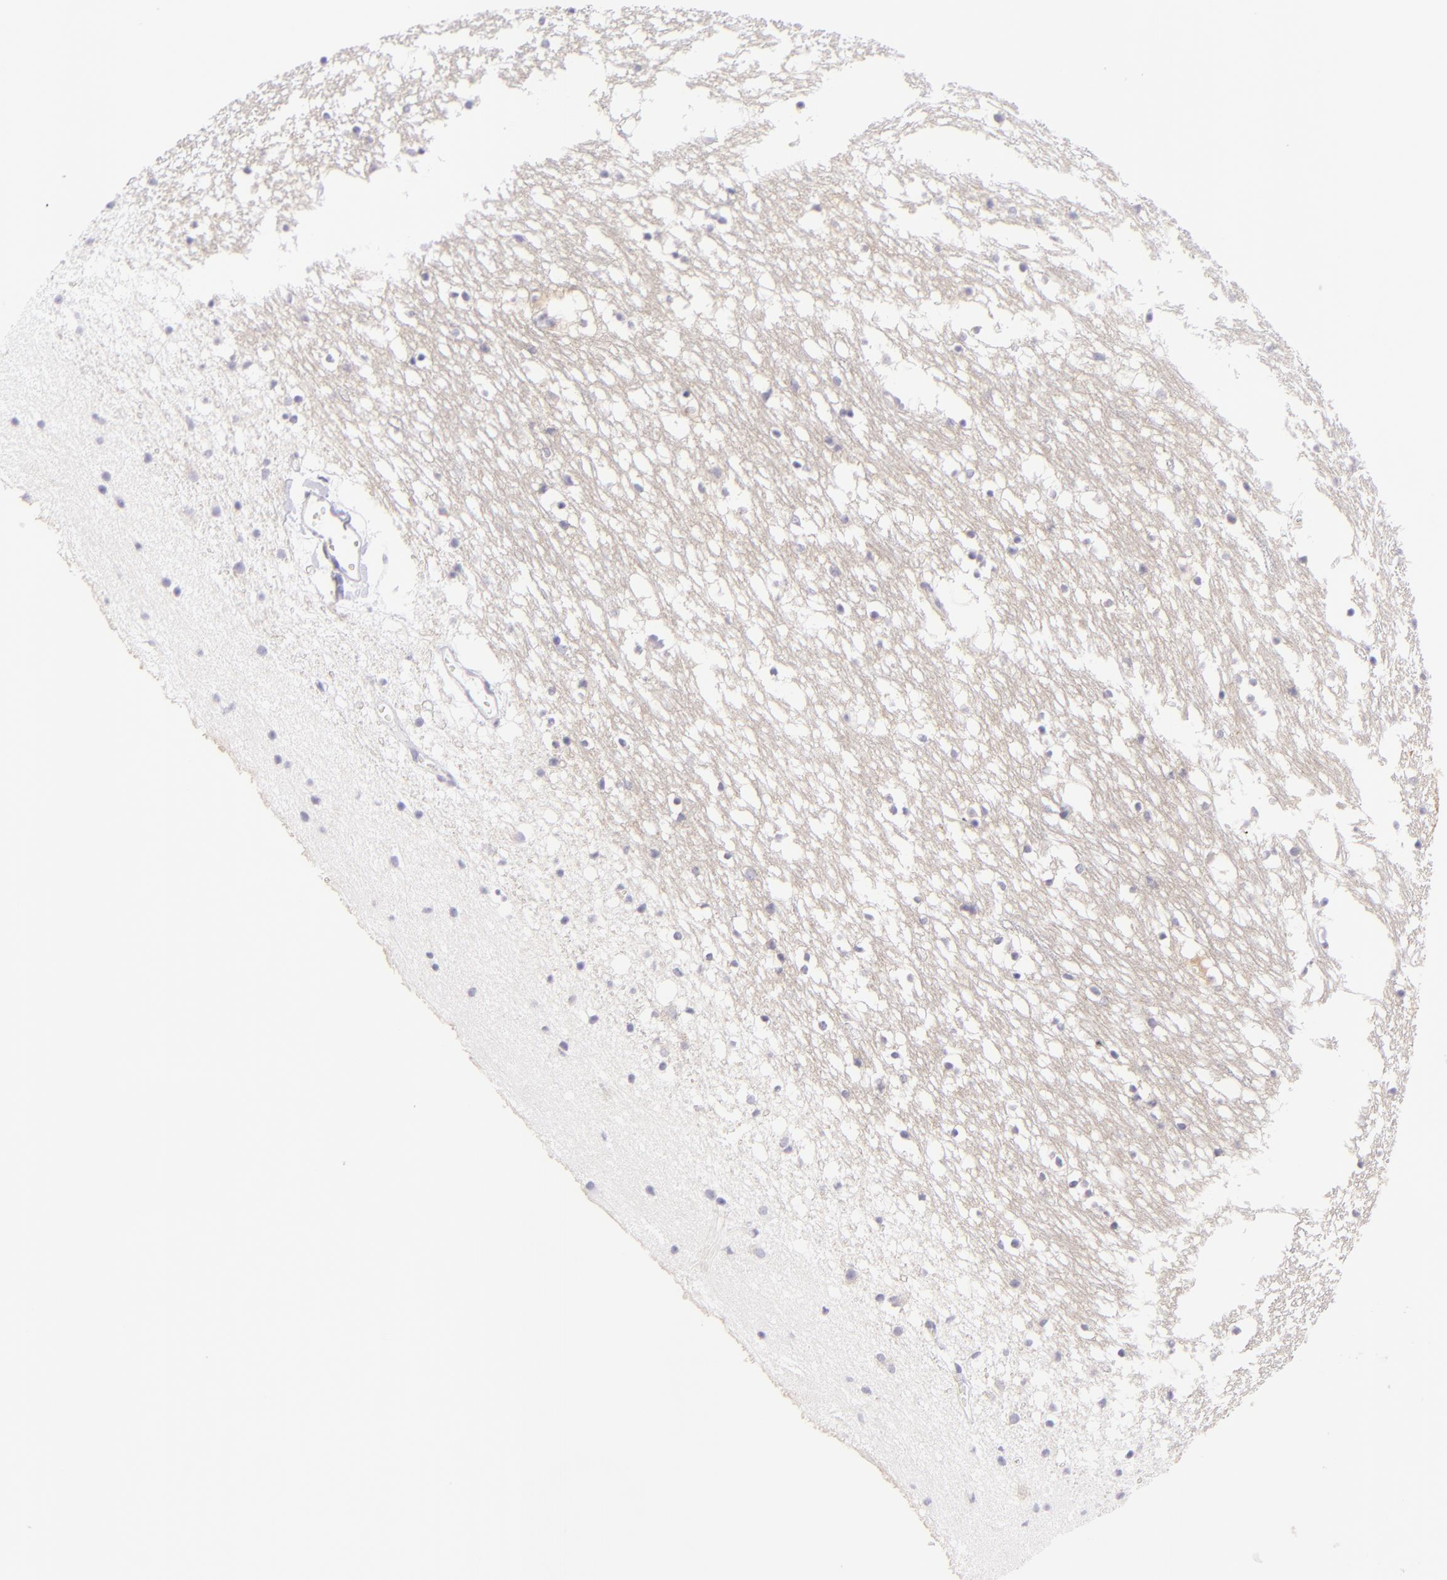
{"staining": {"intensity": "negative", "quantity": "none", "location": "none"}, "tissue": "caudate", "cell_type": "Glial cells", "image_type": "normal", "snomed": [{"axis": "morphology", "description": "Normal tissue, NOS"}, {"axis": "topography", "description": "Lateral ventricle wall"}], "caption": "This is a histopathology image of immunohistochemistry staining of unremarkable caudate, which shows no positivity in glial cells. (Stains: DAB IHC with hematoxylin counter stain, Microscopy: brightfield microscopy at high magnification).", "gene": "DLG4", "patient": {"sex": "male", "age": 45}}